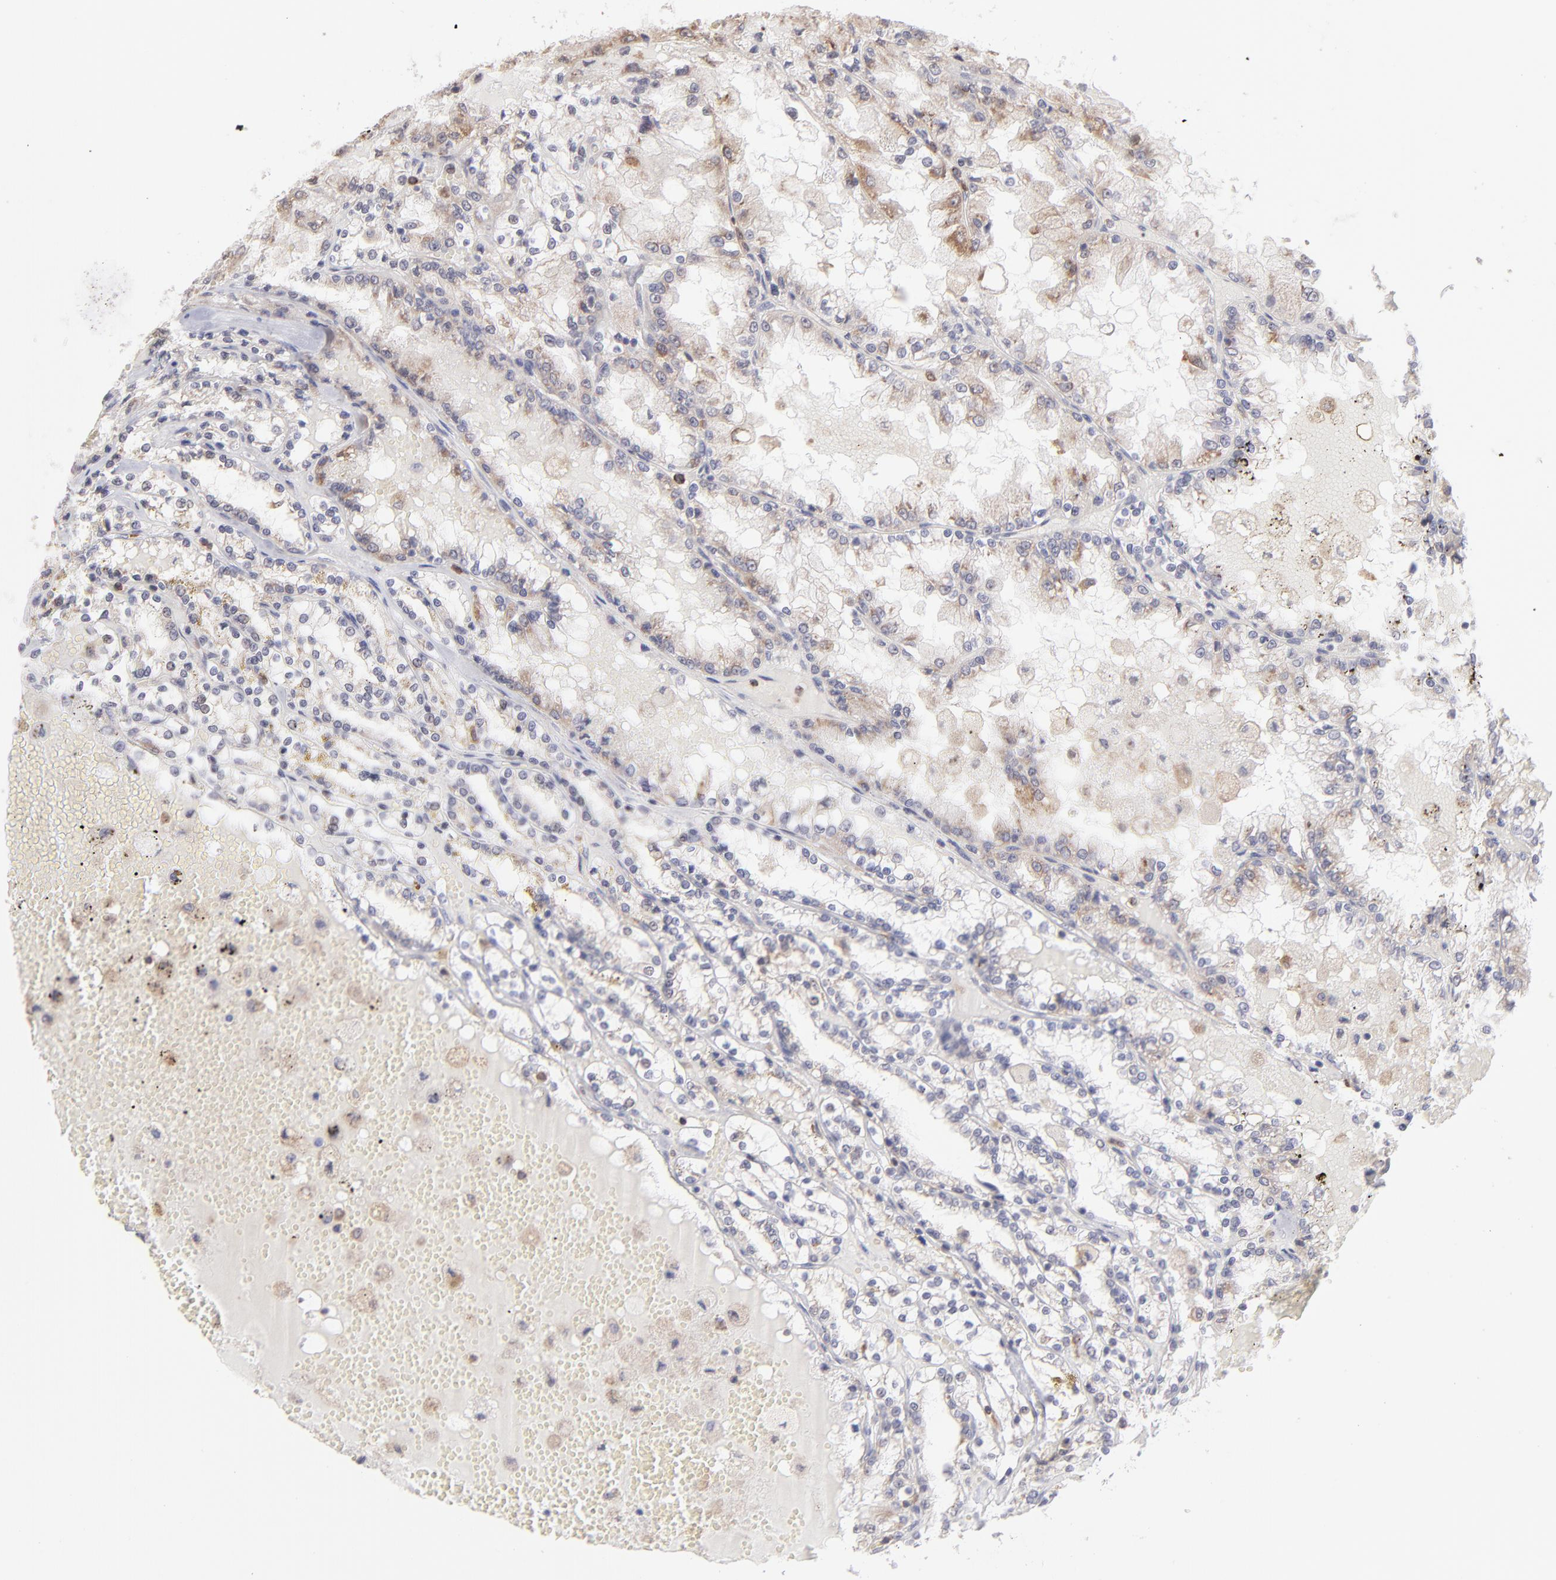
{"staining": {"intensity": "weak", "quantity": "<25%", "location": "cytoplasmic/membranous"}, "tissue": "renal cancer", "cell_type": "Tumor cells", "image_type": "cancer", "snomed": [{"axis": "morphology", "description": "Adenocarcinoma, NOS"}, {"axis": "topography", "description": "Kidney"}], "caption": "Immunohistochemistry (IHC) photomicrograph of neoplastic tissue: renal cancer stained with DAB demonstrates no significant protein staining in tumor cells. (DAB (3,3'-diaminobenzidine) immunohistochemistry visualized using brightfield microscopy, high magnification).", "gene": "OAS1", "patient": {"sex": "female", "age": 56}}